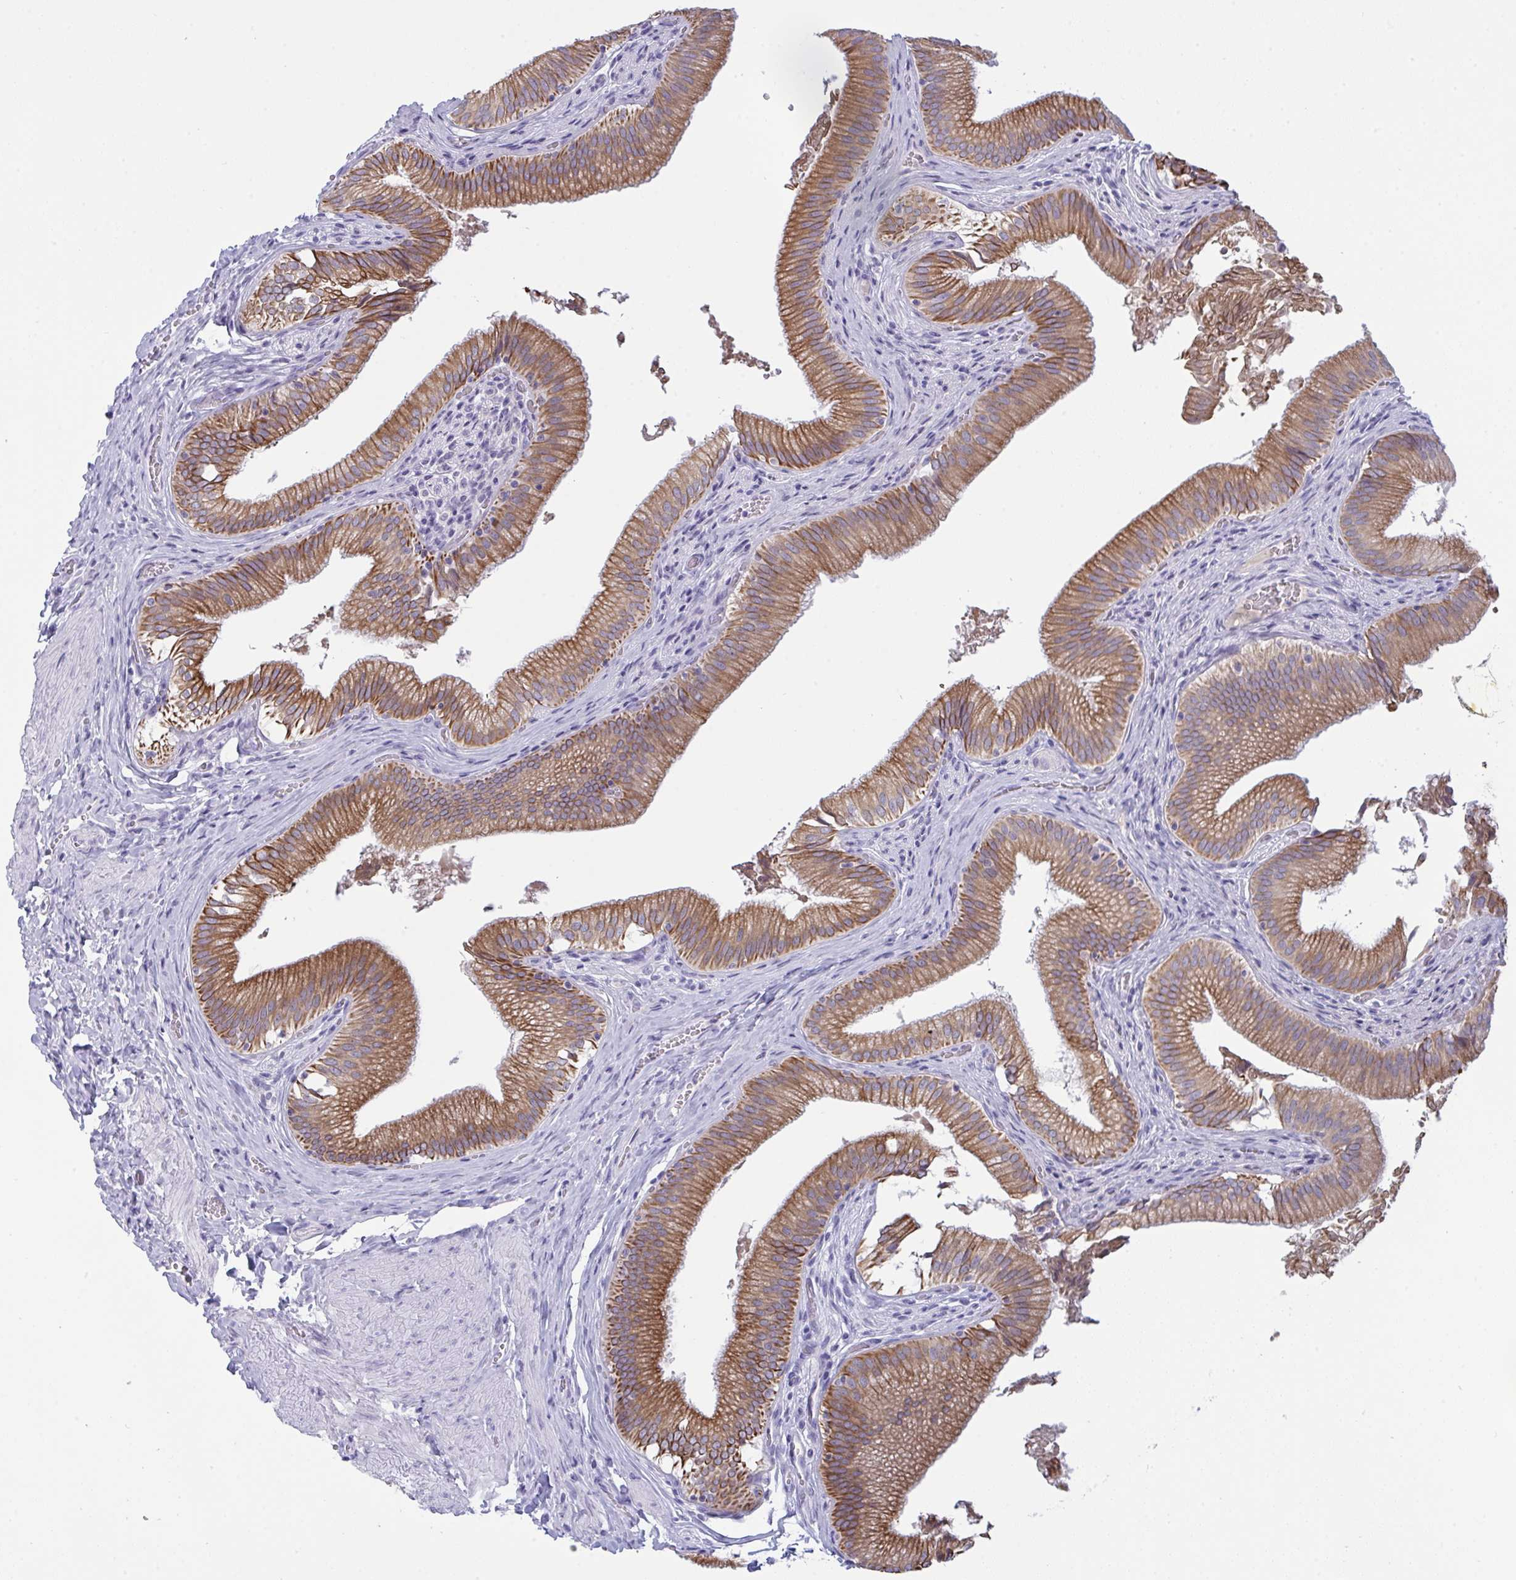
{"staining": {"intensity": "moderate", "quantity": ">75%", "location": "cytoplasmic/membranous"}, "tissue": "gallbladder", "cell_type": "Glandular cells", "image_type": "normal", "snomed": [{"axis": "morphology", "description": "Normal tissue, NOS"}, {"axis": "topography", "description": "Gallbladder"}, {"axis": "topography", "description": "Peripheral nerve tissue"}], "caption": "An immunohistochemistry micrograph of normal tissue is shown. Protein staining in brown labels moderate cytoplasmic/membranous positivity in gallbladder within glandular cells. Using DAB (brown) and hematoxylin (blue) stains, captured at high magnification using brightfield microscopy.", "gene": "TENT5D", "patient": {"sex": "male", "age": 17}}